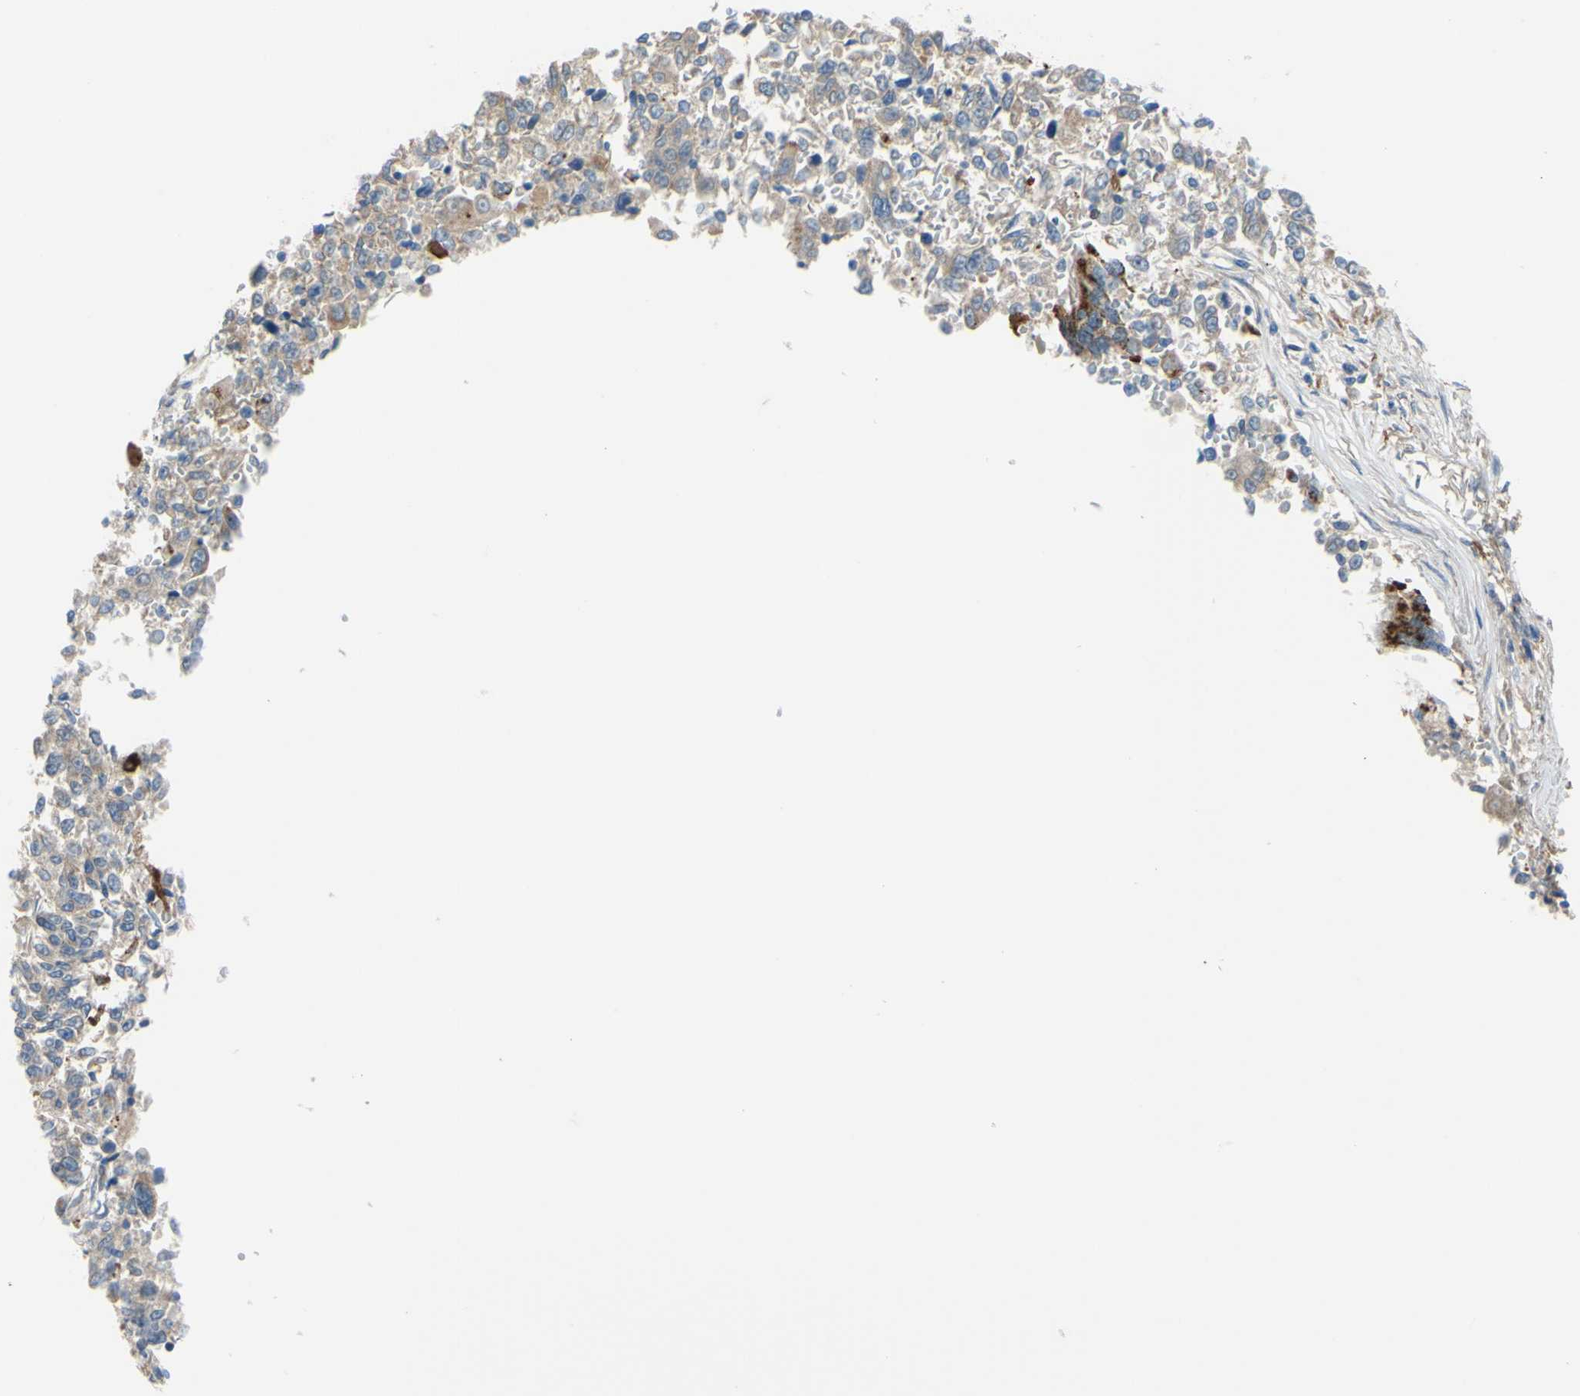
{"staining": {"intensity": "weak", "quantity": ">75%", "location": "cytoplasmic/membranous"}, "tissue": "lung cancer", "cell_type": "Tumor cells", "image_type": "cancer", "snomed": [{"axis": "morphology", "description": "Adenocarcinoma, NOS"}, {"axis": "topography", "description": "Lung"}], "caption": "An IHC image of tumor tissue is shown. Protein staining in brown labels weak cytoplasmic/membranous positivity in adenocarcinoma (lung) within tumor cells. Nuclei are stained in blue.", "gene": "CTSD", "patient": {"sex": "male", "age": 84}}